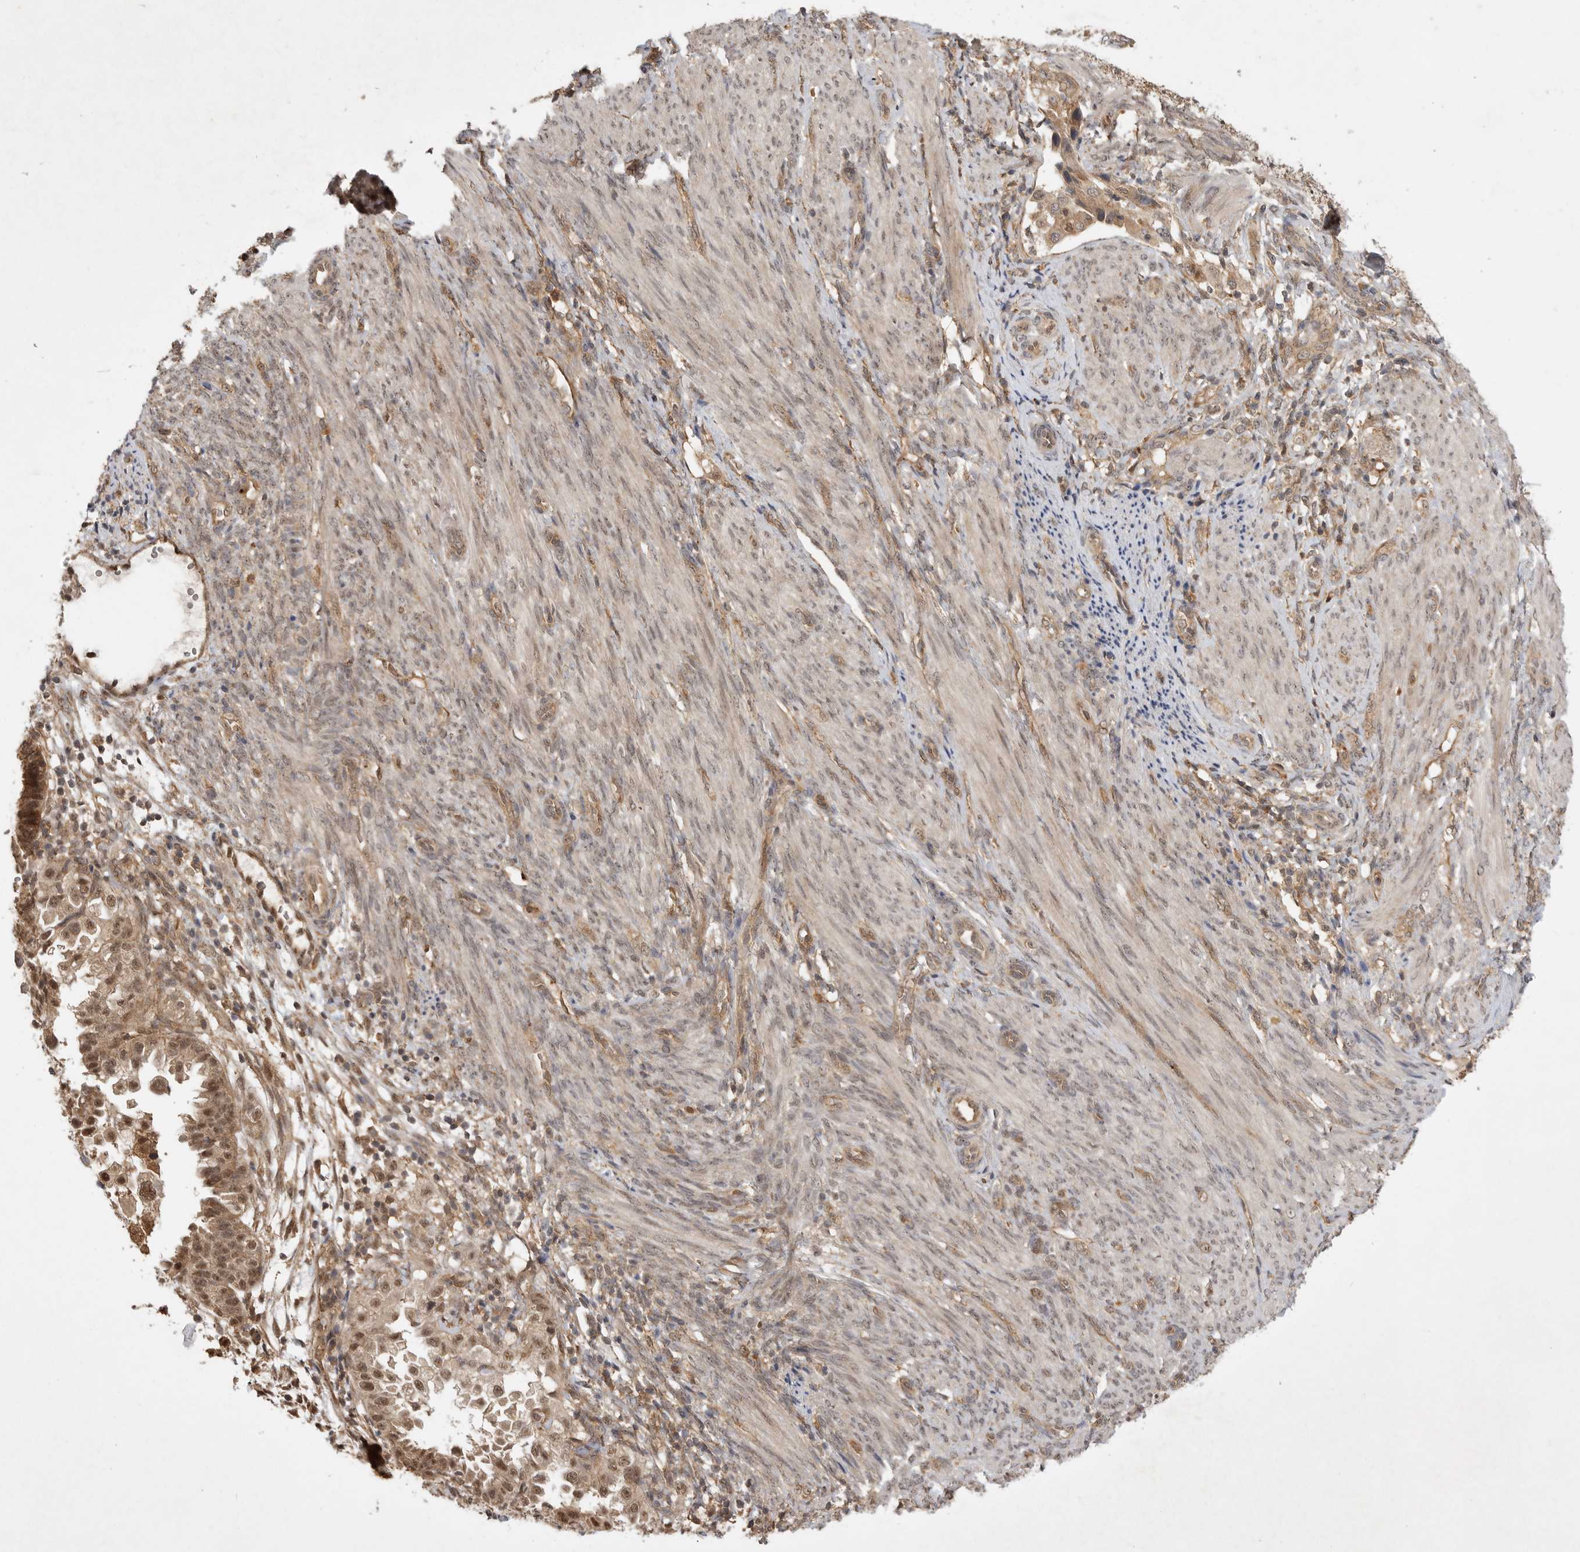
{"staining": {"intensity": "moderate", "quantity": ">75%", "location": "cytoplasmic/membranous,nuclear"}, "tissue": "endometrial cancer", "cell_type": "Tumor cells", "image_type": "cancer", "snomed": [{"axis": "morphology", "description": "Adenocarcinoma, NOS"}, {"axis": "topography", "description": "Endometrium"}], "caption": "Endometrial cancer stained with a protein marker exhibits moderate staining in tumor cells.", "gene": "ZNF232", "patient": {"sex": "female", "age": 85}}